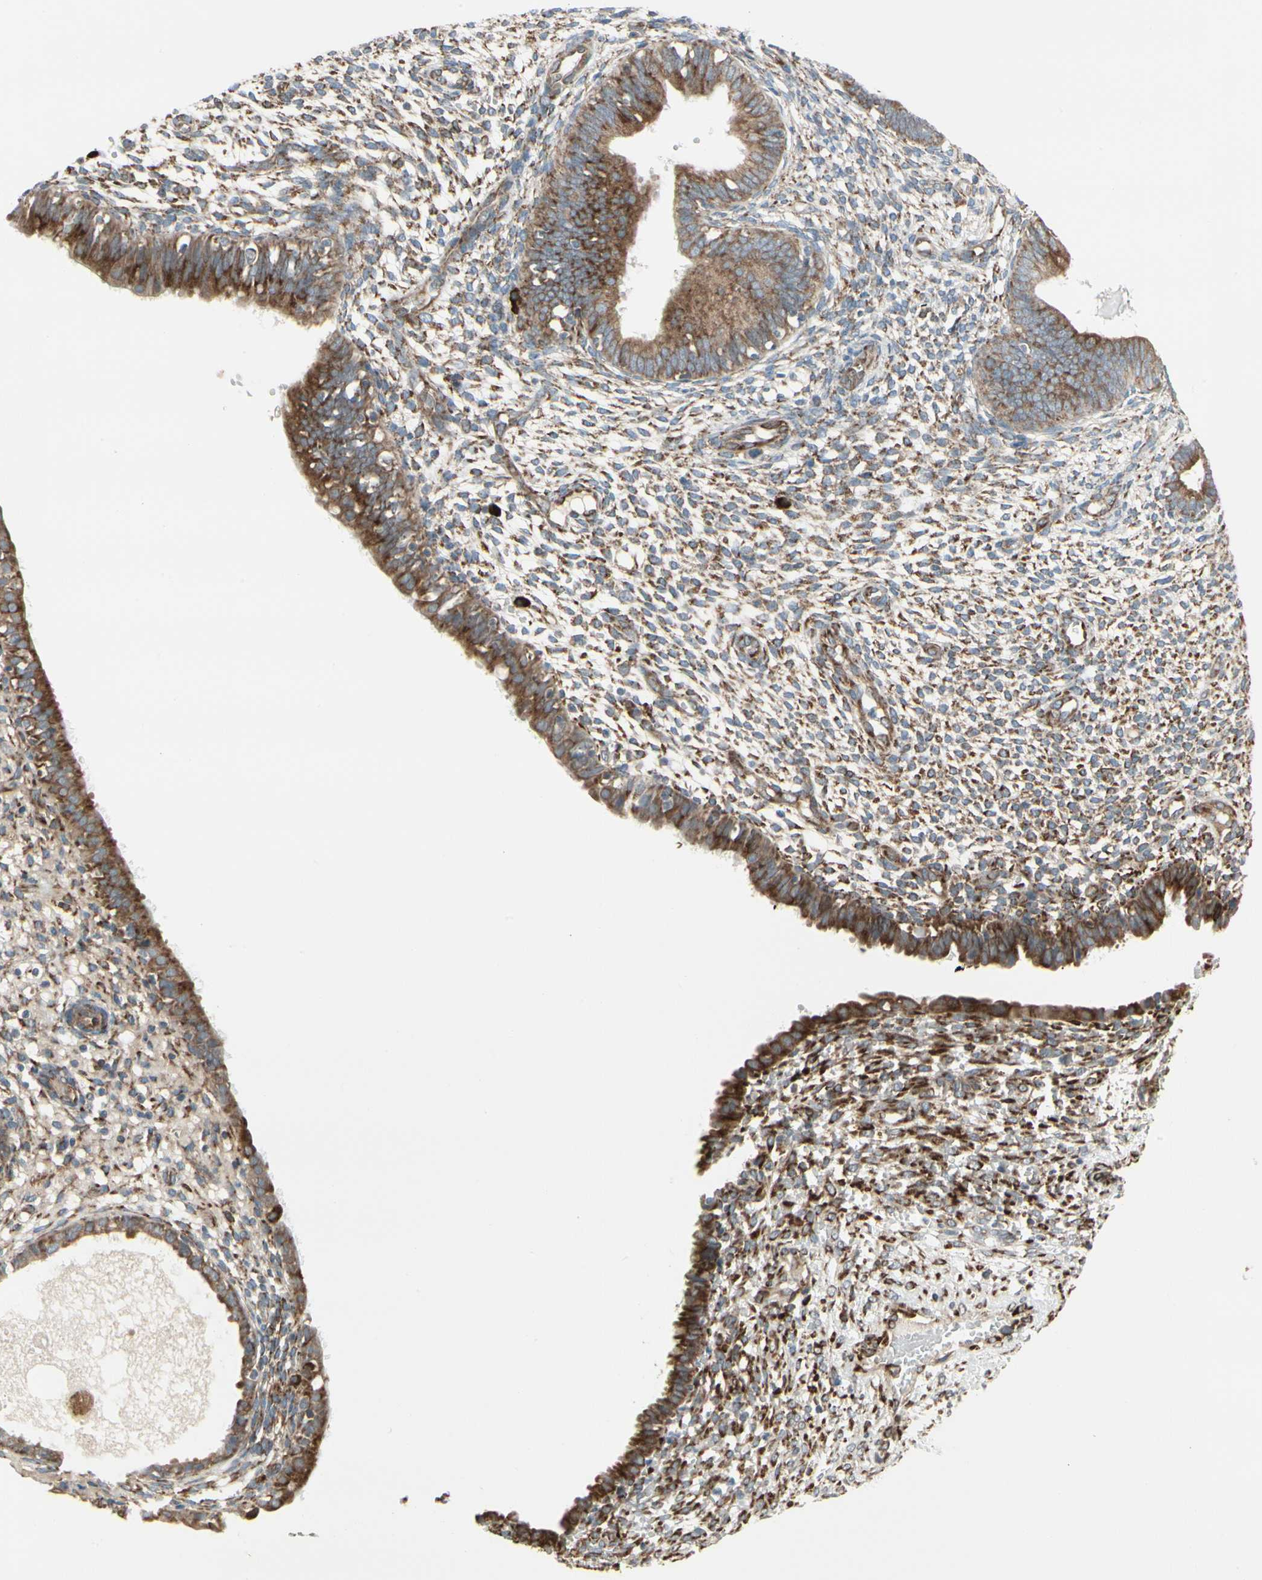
{"staining": {"intensity": "weak", "quantity": ">75%", "location": "cytoplasmic/membranous"}, "tissue": "endometrium", "cell_type": "Cells in endometrial stroma", "image_type": "normal", "snomed": [{"axis": "morphology", "description": "Normal tissue, NOS"}, {"axis": "topography", "description": "Endometrium"}], "caption": "Immunohistochemistry (IHC) of benign endometrium reveals low levels of weak cytoplasmic/membranous staining in approximately >75% of cells in endometrial stroma. Using DAB (brown) and hematoxylin (blue) stains, captured at high magnification using brightfield microscopy.", "gene": "FNDC3A", "patient": {"sex": "female", "age": 61}}